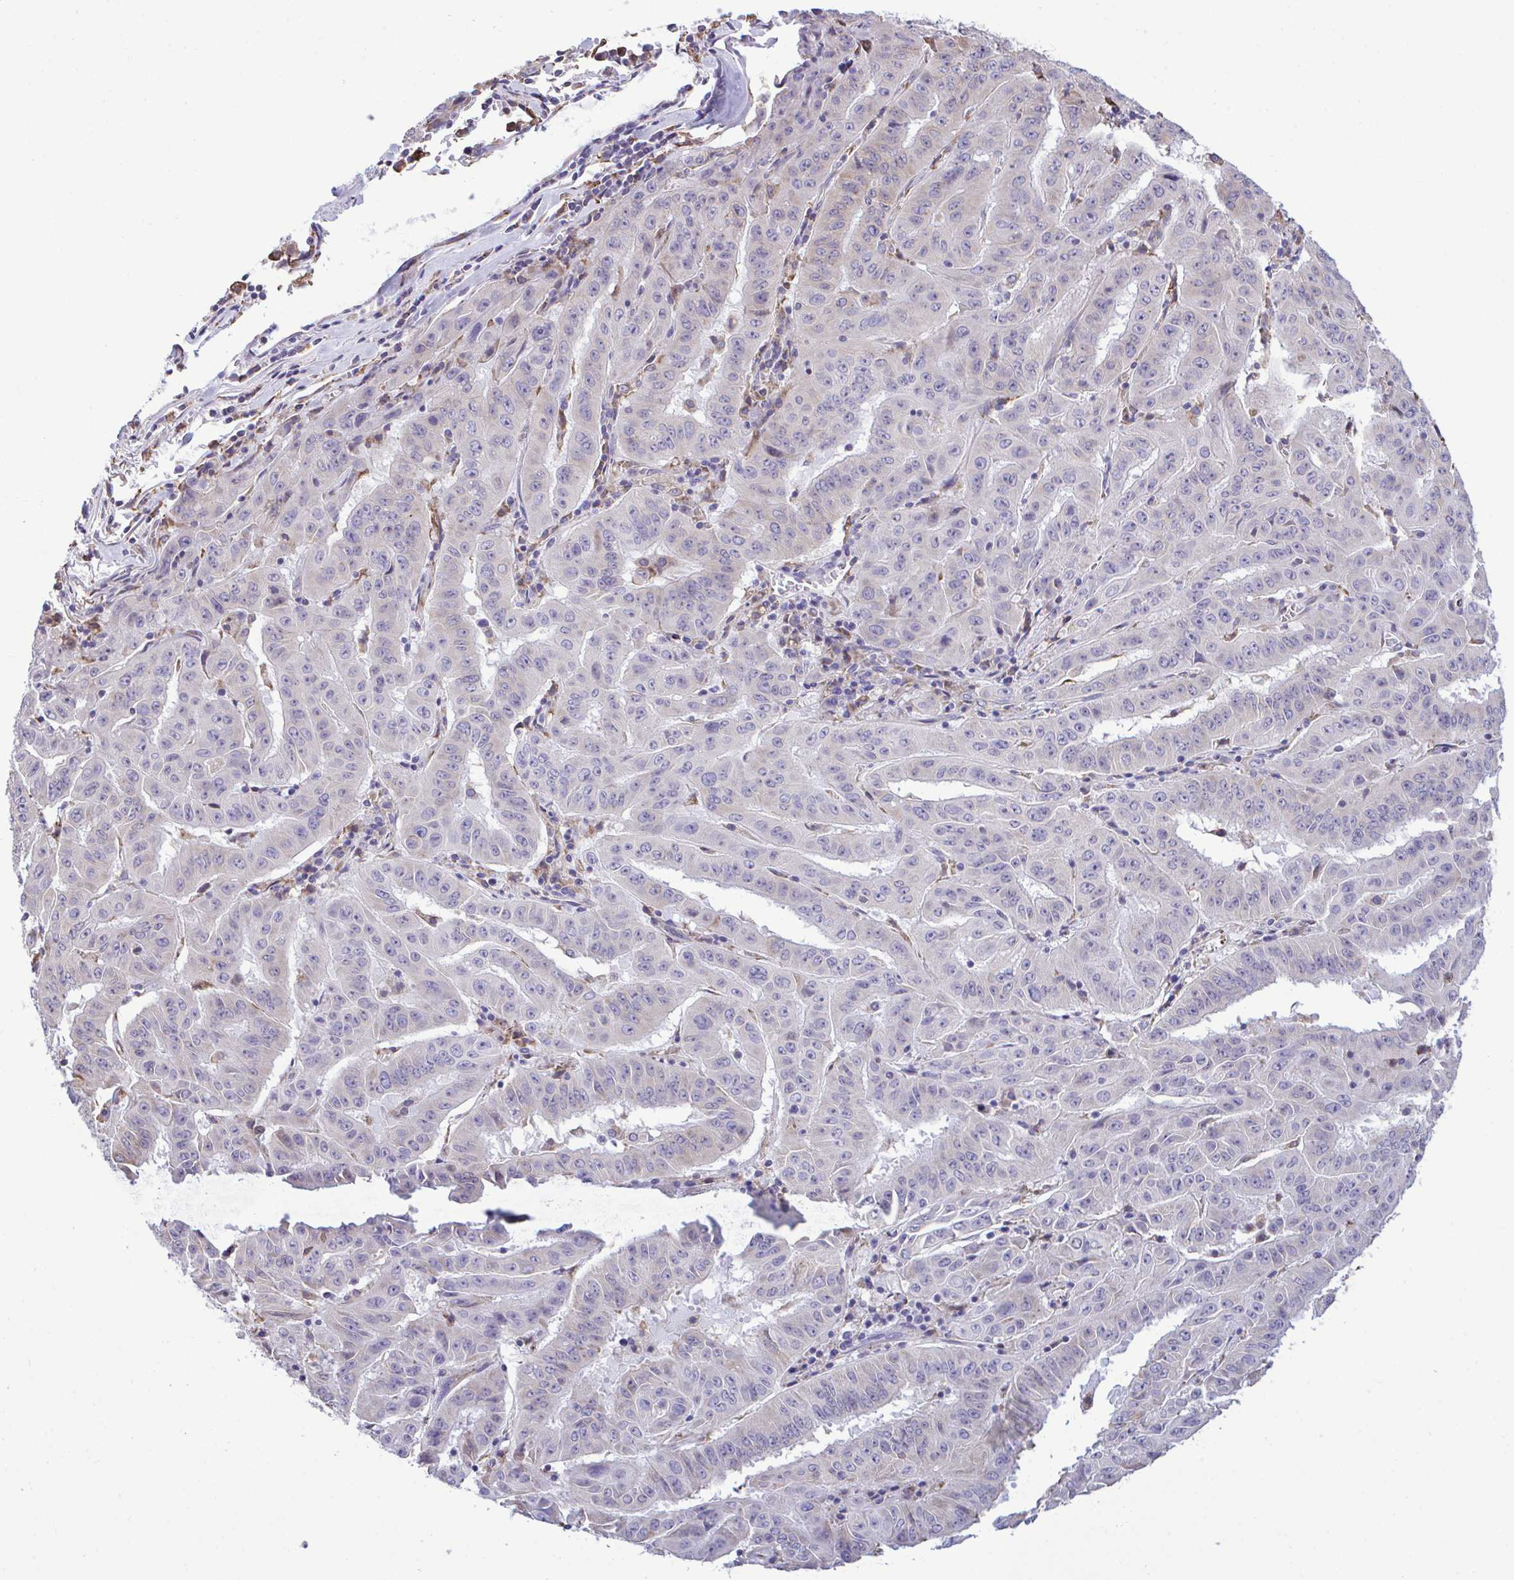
{"staining": {"intensity": "negative", "quantity": "none", "location": "none"}, "tissue": "pancreatic cancer", "cell_type": "Tumor cells", "image_type": "cancer", "snomed": [{"axis": "morphology", "description": "Adenocarcinoma, NOS"}, {"axis": "topography", "description": "Pancreas"}], "caption": "Immunohistochemical staining of human pancreatic cancer reveals no significant staining in tumor cells. The staining was performed using DAB (3,3'-diaminobenzidine) to visualize the protein expression in brown, while the nuclei were stained in blue with hematoxylin (Magnification: 20x).", "gene": "PIGK", "patient": {"sex": "male", "age": 63}}